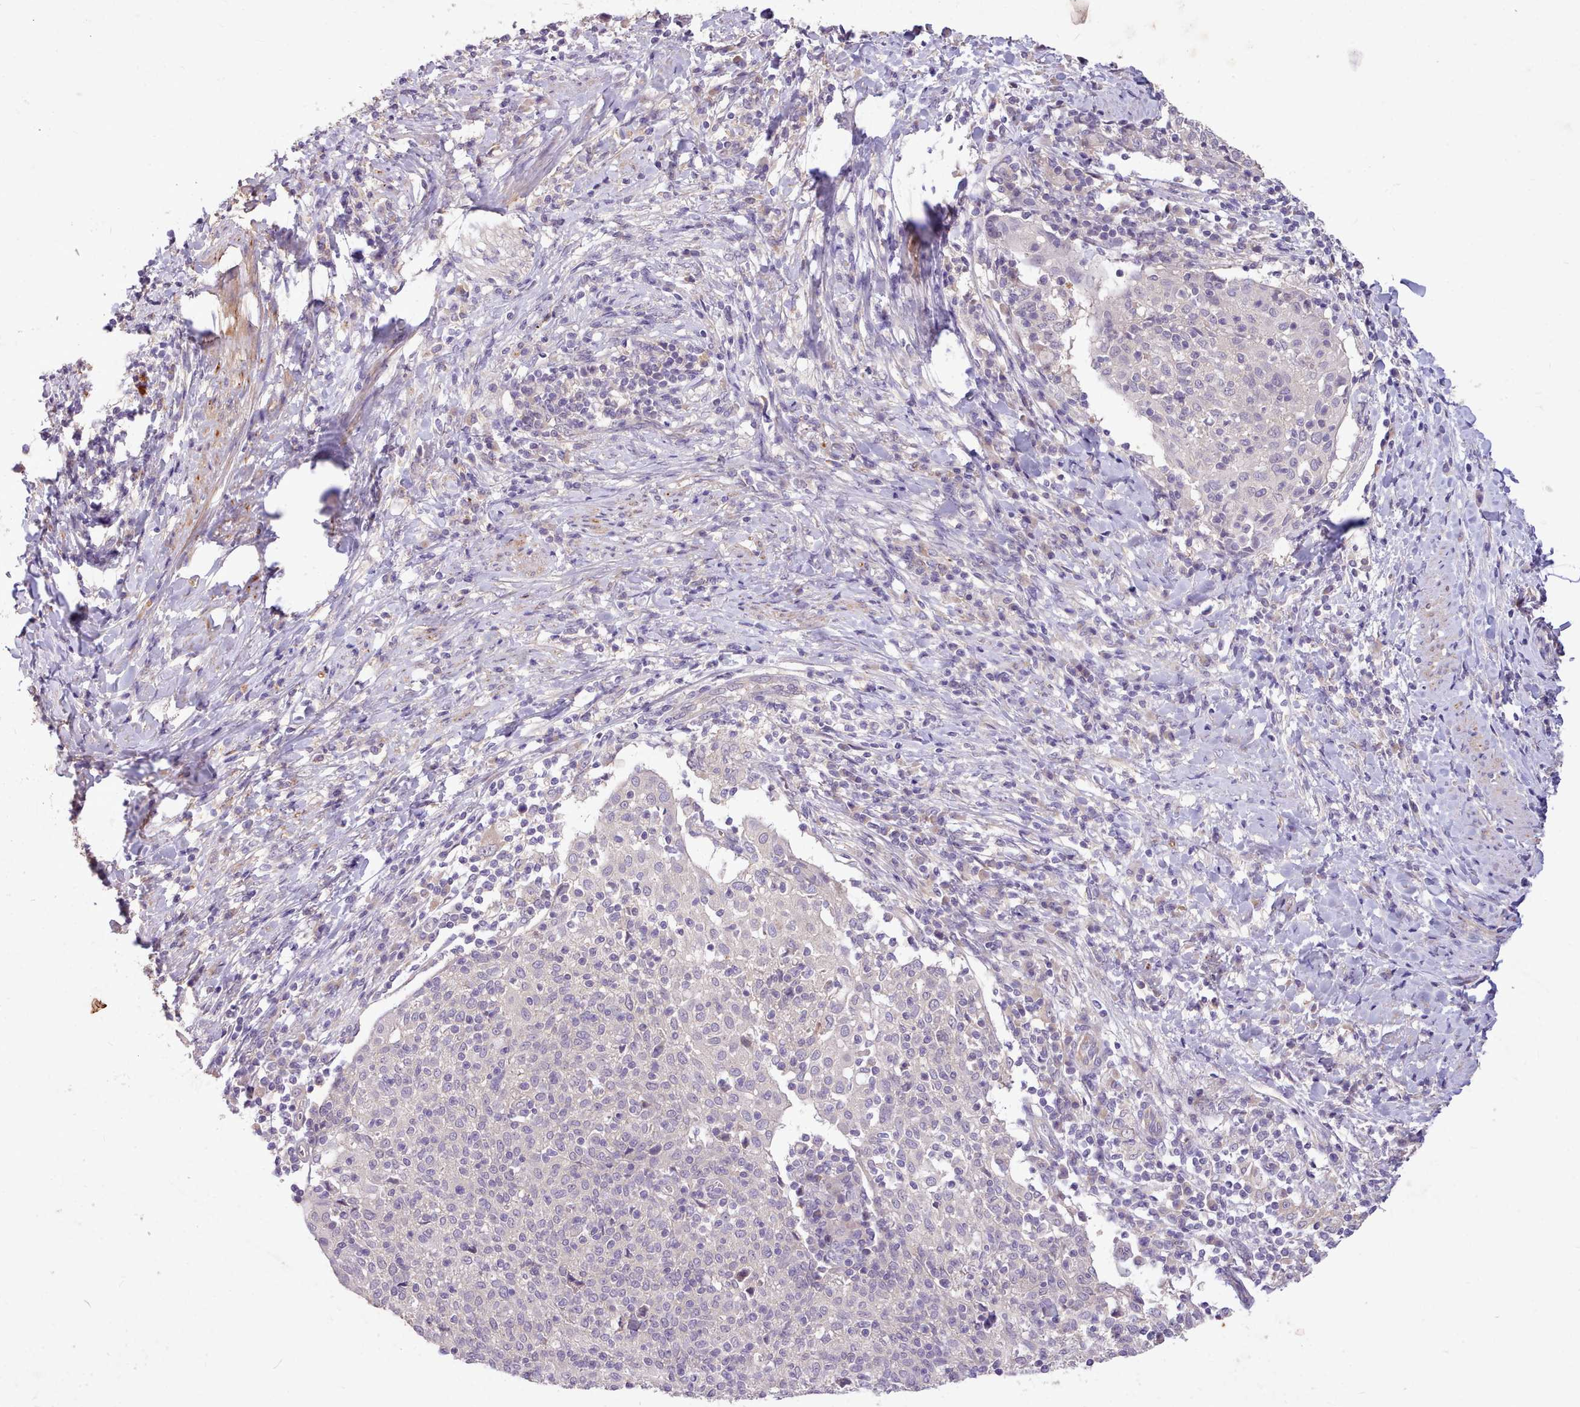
{"staining": {"intensity": "negative", "quantity": "none", "location": "none"}, "tissue": "cervical cancer", "cell_type": "Tumor cells", "image_type": "cancer", "snomed": [{"axis": "morphology", "description": "Squamous cell carcinoma, NOS"}, {"axis": "topography", "description": "Cervix"}], "caption": "DAB (3,3'-diaminobenzidine) immunohistochemical staining of human cervical squamous cell carcinoma shows no significant positivity in tumor cells.", "gene": "ZNF607", "patient": {"sex": "female", "age": 52}}